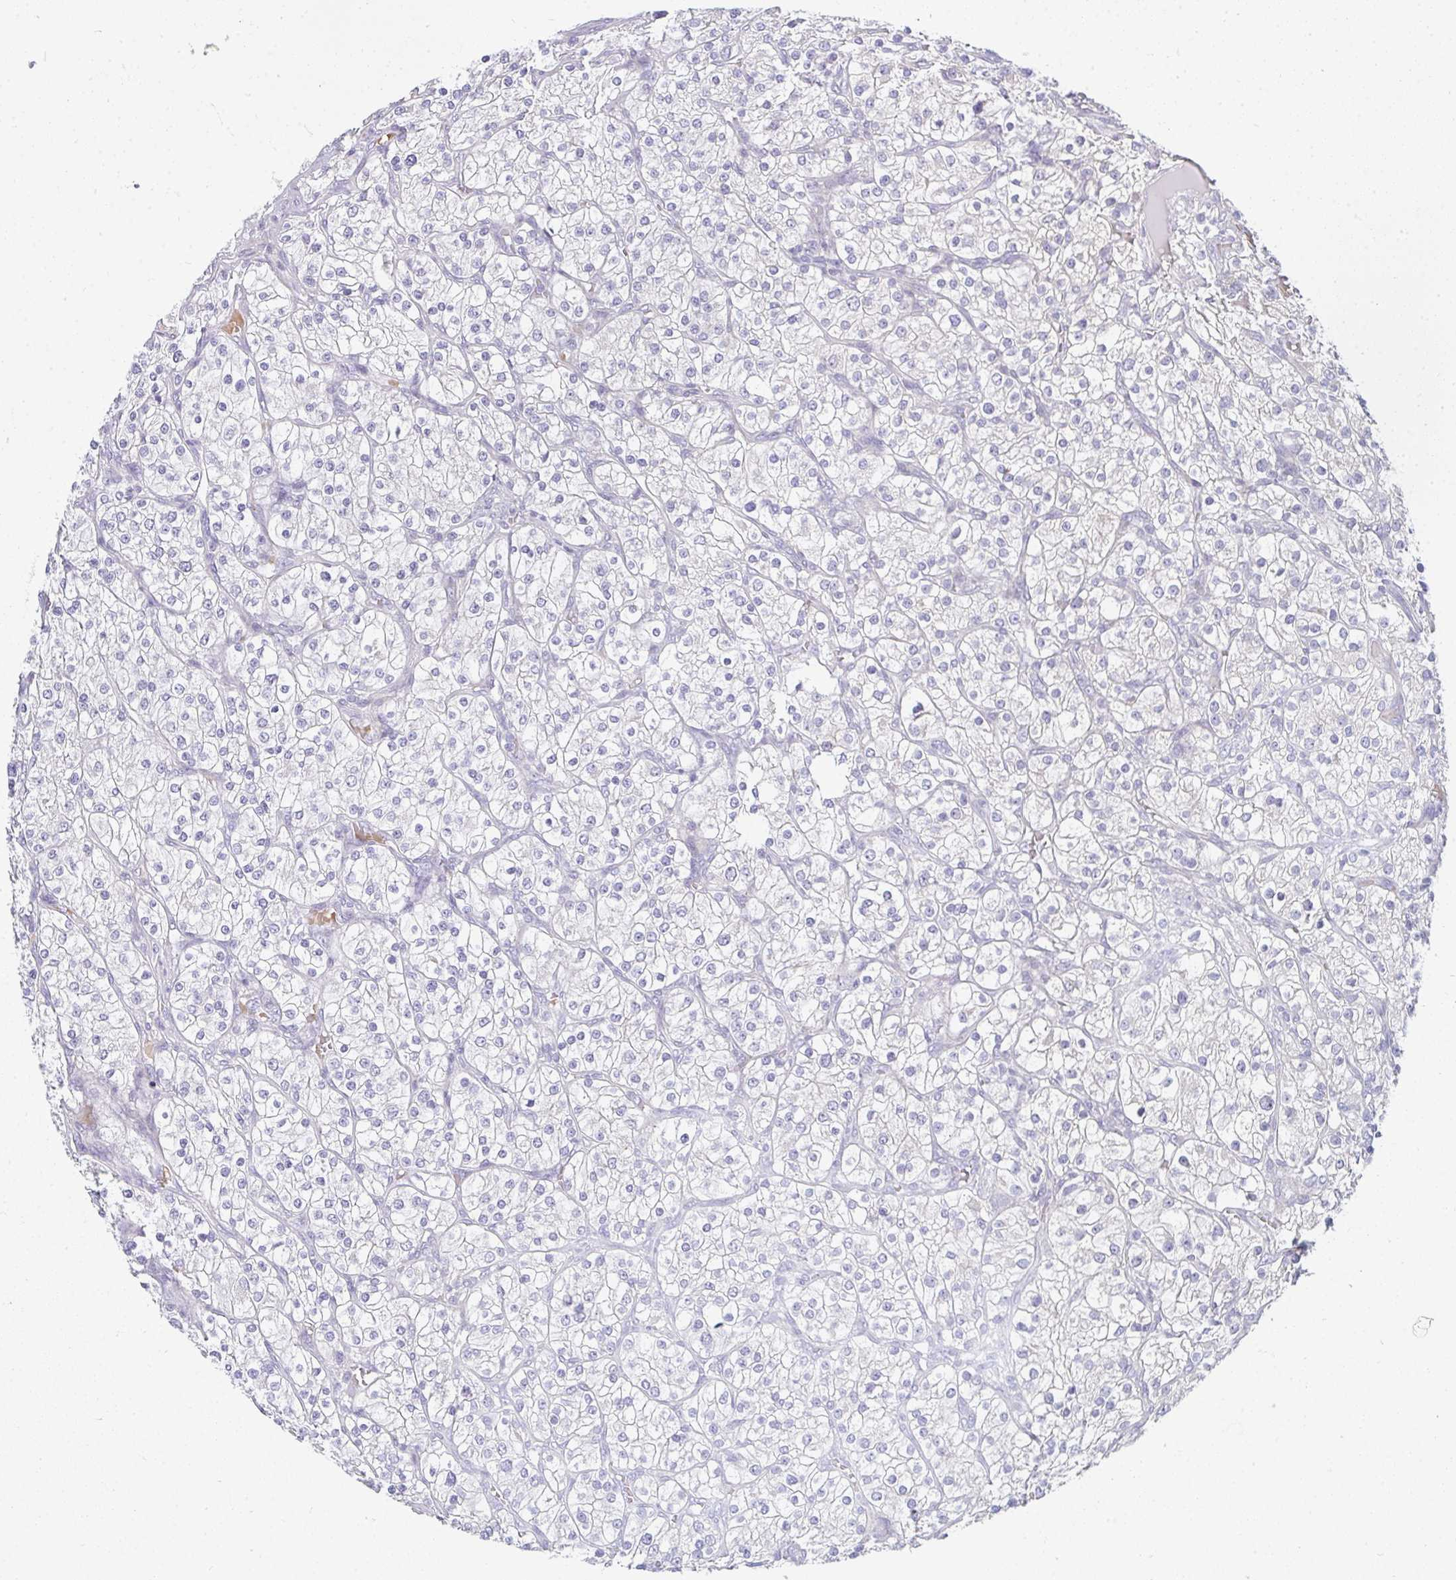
{"staining": {"intensity": "negative", "quantity": "none", "location": "none"}, "tissue": "renal cancer", "cell_type": "Tumor cells", "image_type": "cancer", "snomed": [{"axis": "morphology", "description": "Adenocarcinoma, NOS"}, {"axis": "topography", "description": "Kidney"}], "caption": "Tumor cells show no significant expression in renal adenocarcinoma. (Stains: DAB (3,3'-diaminobenzidine) immunohistochemistry (IHC) with hematoxylin counter stain, Microscopy: brightfield microscopy at high magnification).", "gene": "SHB", "patient": {"sex": "male", "age": 80}}